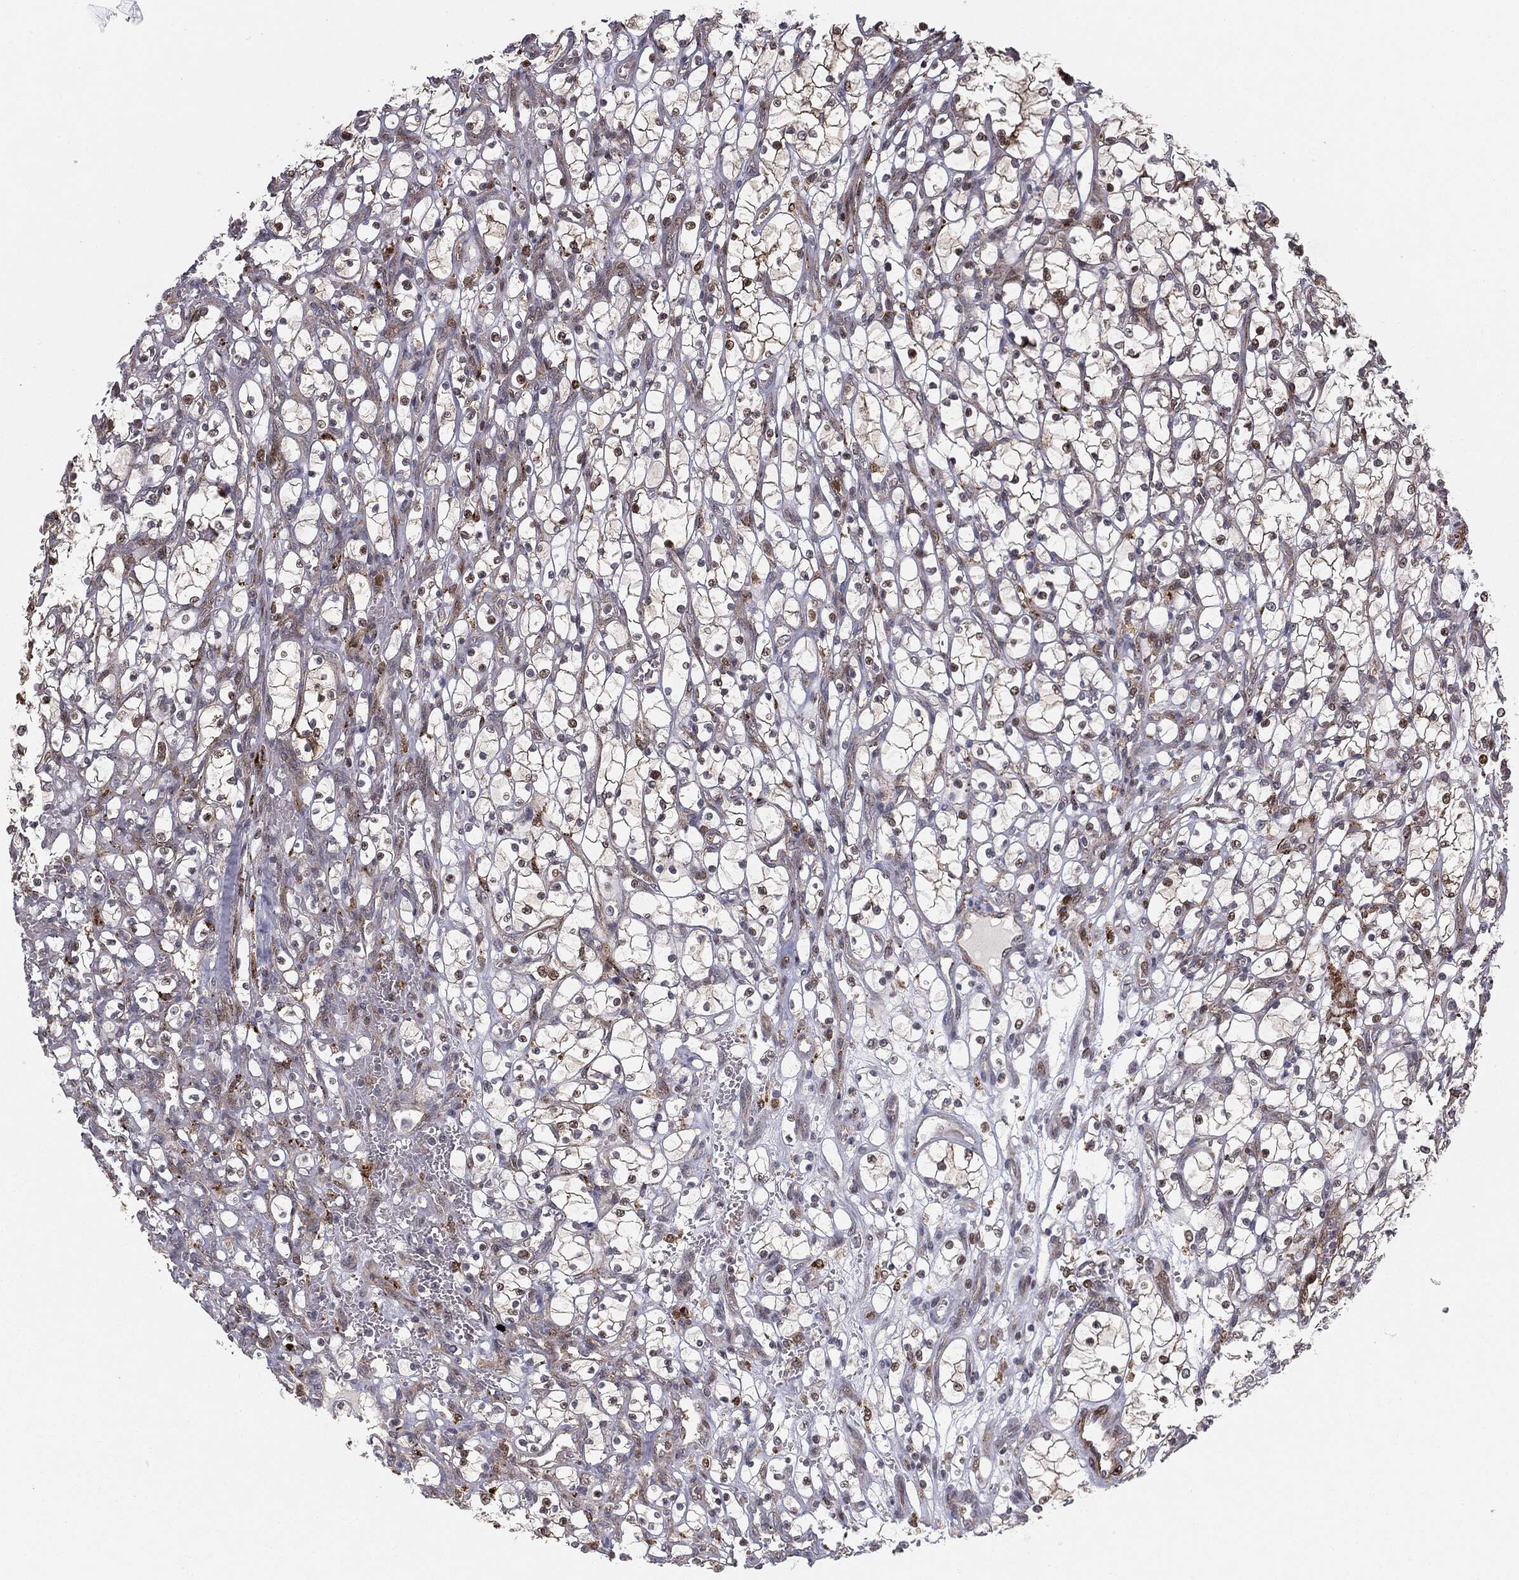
{"staining": {"intensity": "moderate", "quantity": "25%-75%", "location": "cytoplasmic/membranous"}, "tissue": "renal cancer", "cell_type": "Tumor cells", "image_type": "cancer", "snomed": [{"axis": "morphology", "description": "Adenocarcinoma, NOS"}, {"axis": "topography", "description": "Kidney"}], "caption": "Immunohistochemical staining of human renal cancer (adenocarcinoma) displays moderate cytoplasmic/membranous protein positivity in approximately 25%-75% of tumor cells.", "gene": "PTEN", "patient": {"sex": "female", "age": 69}}